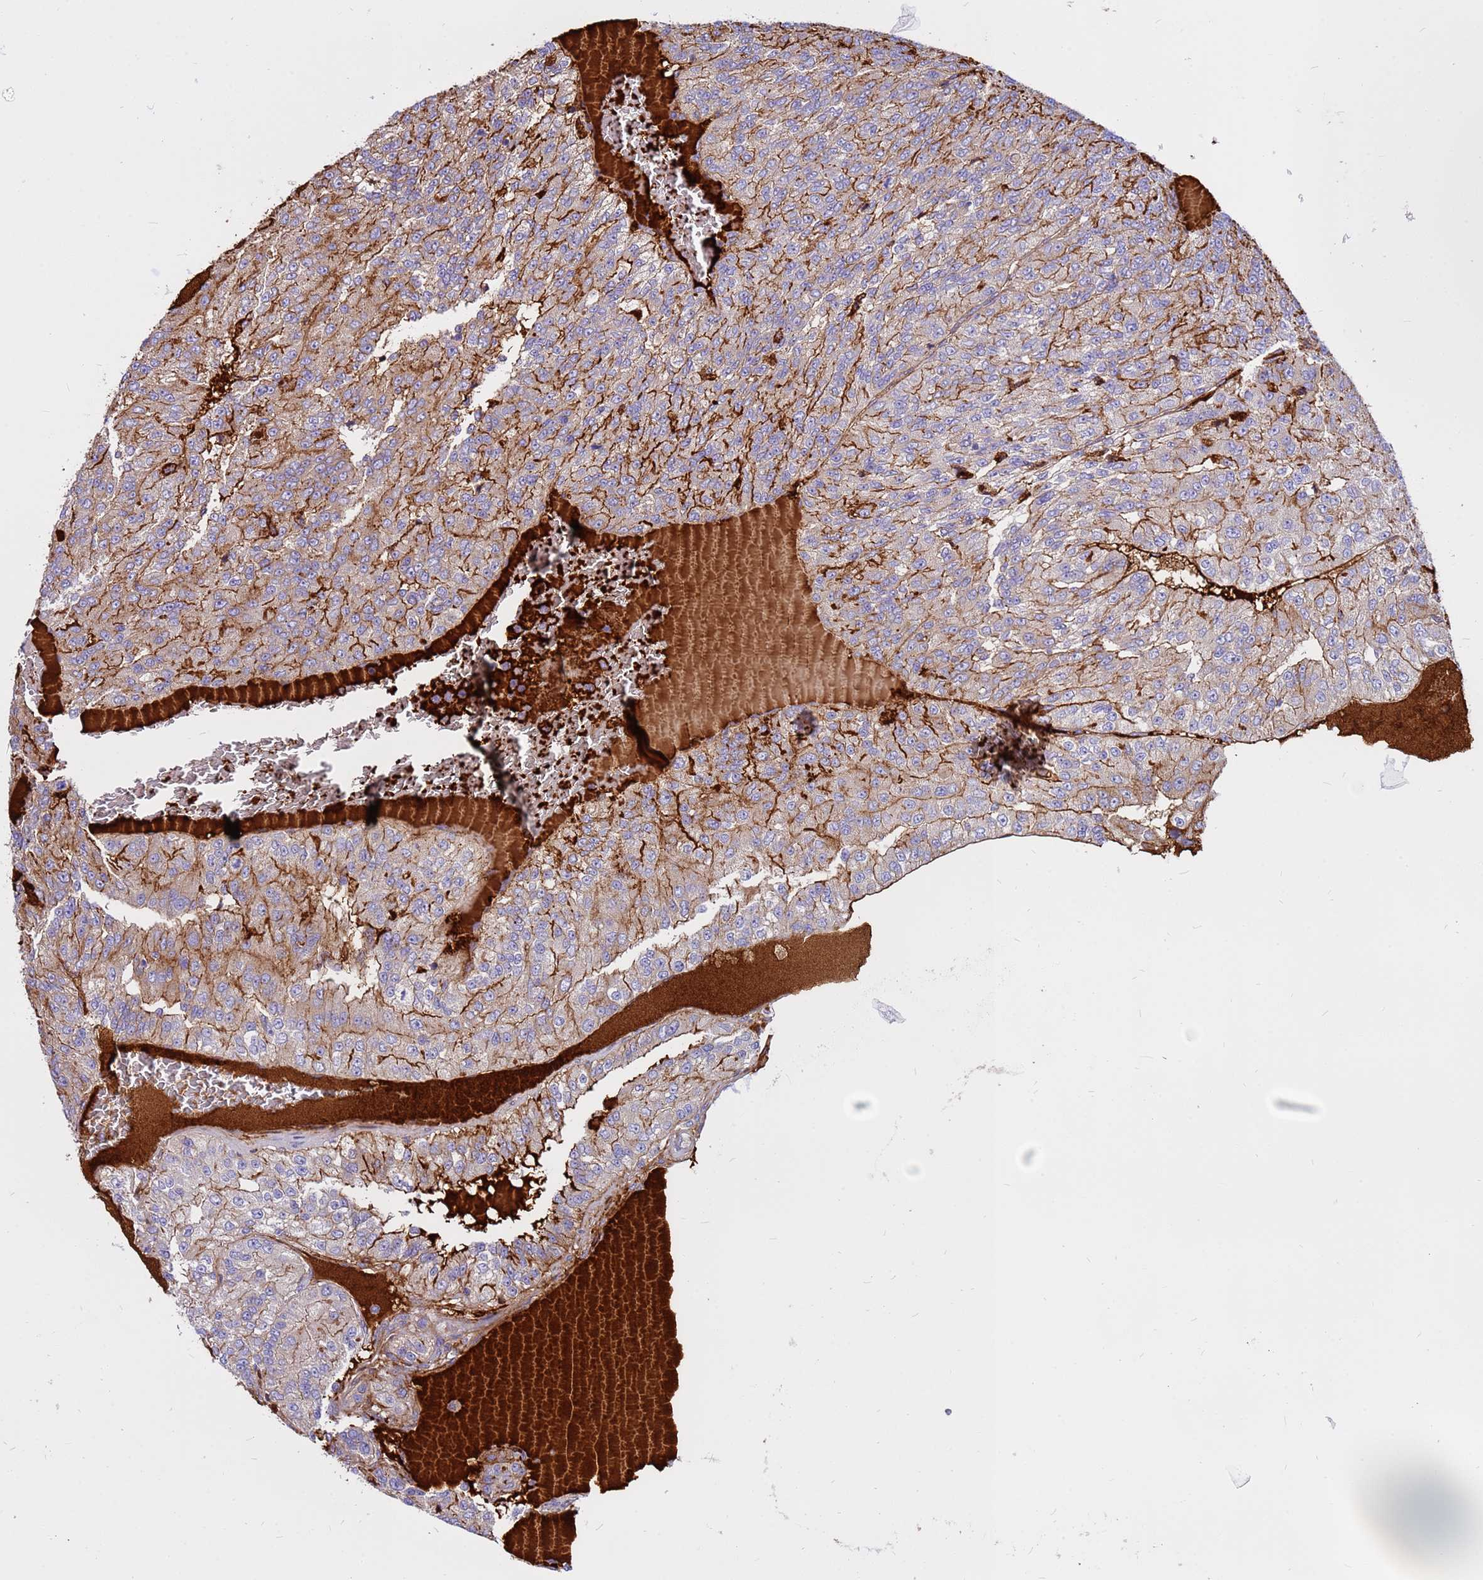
{"staining": {"intensity": "moderate", "quantity": "25%-75%", "location": "cytoplasmic/membranous"}, "tissue": "renal cancer", "cell_type": "Tumor cells", "image_type": "cancer", "snomed": [{"axis": "morphology", "description": "Adenocarcinoma, NOS"}, {"axis": "topography", "description": "Kidney"}], "caption": "Brown immunohistochemical staining in renal cancer (adenocarcinoma) displays moderate cytoplasmic/membranous expression in about 25%-75% of tumor cells.", "gene": "CRHBP", "patient": {"sex": "female", "age": 63}}